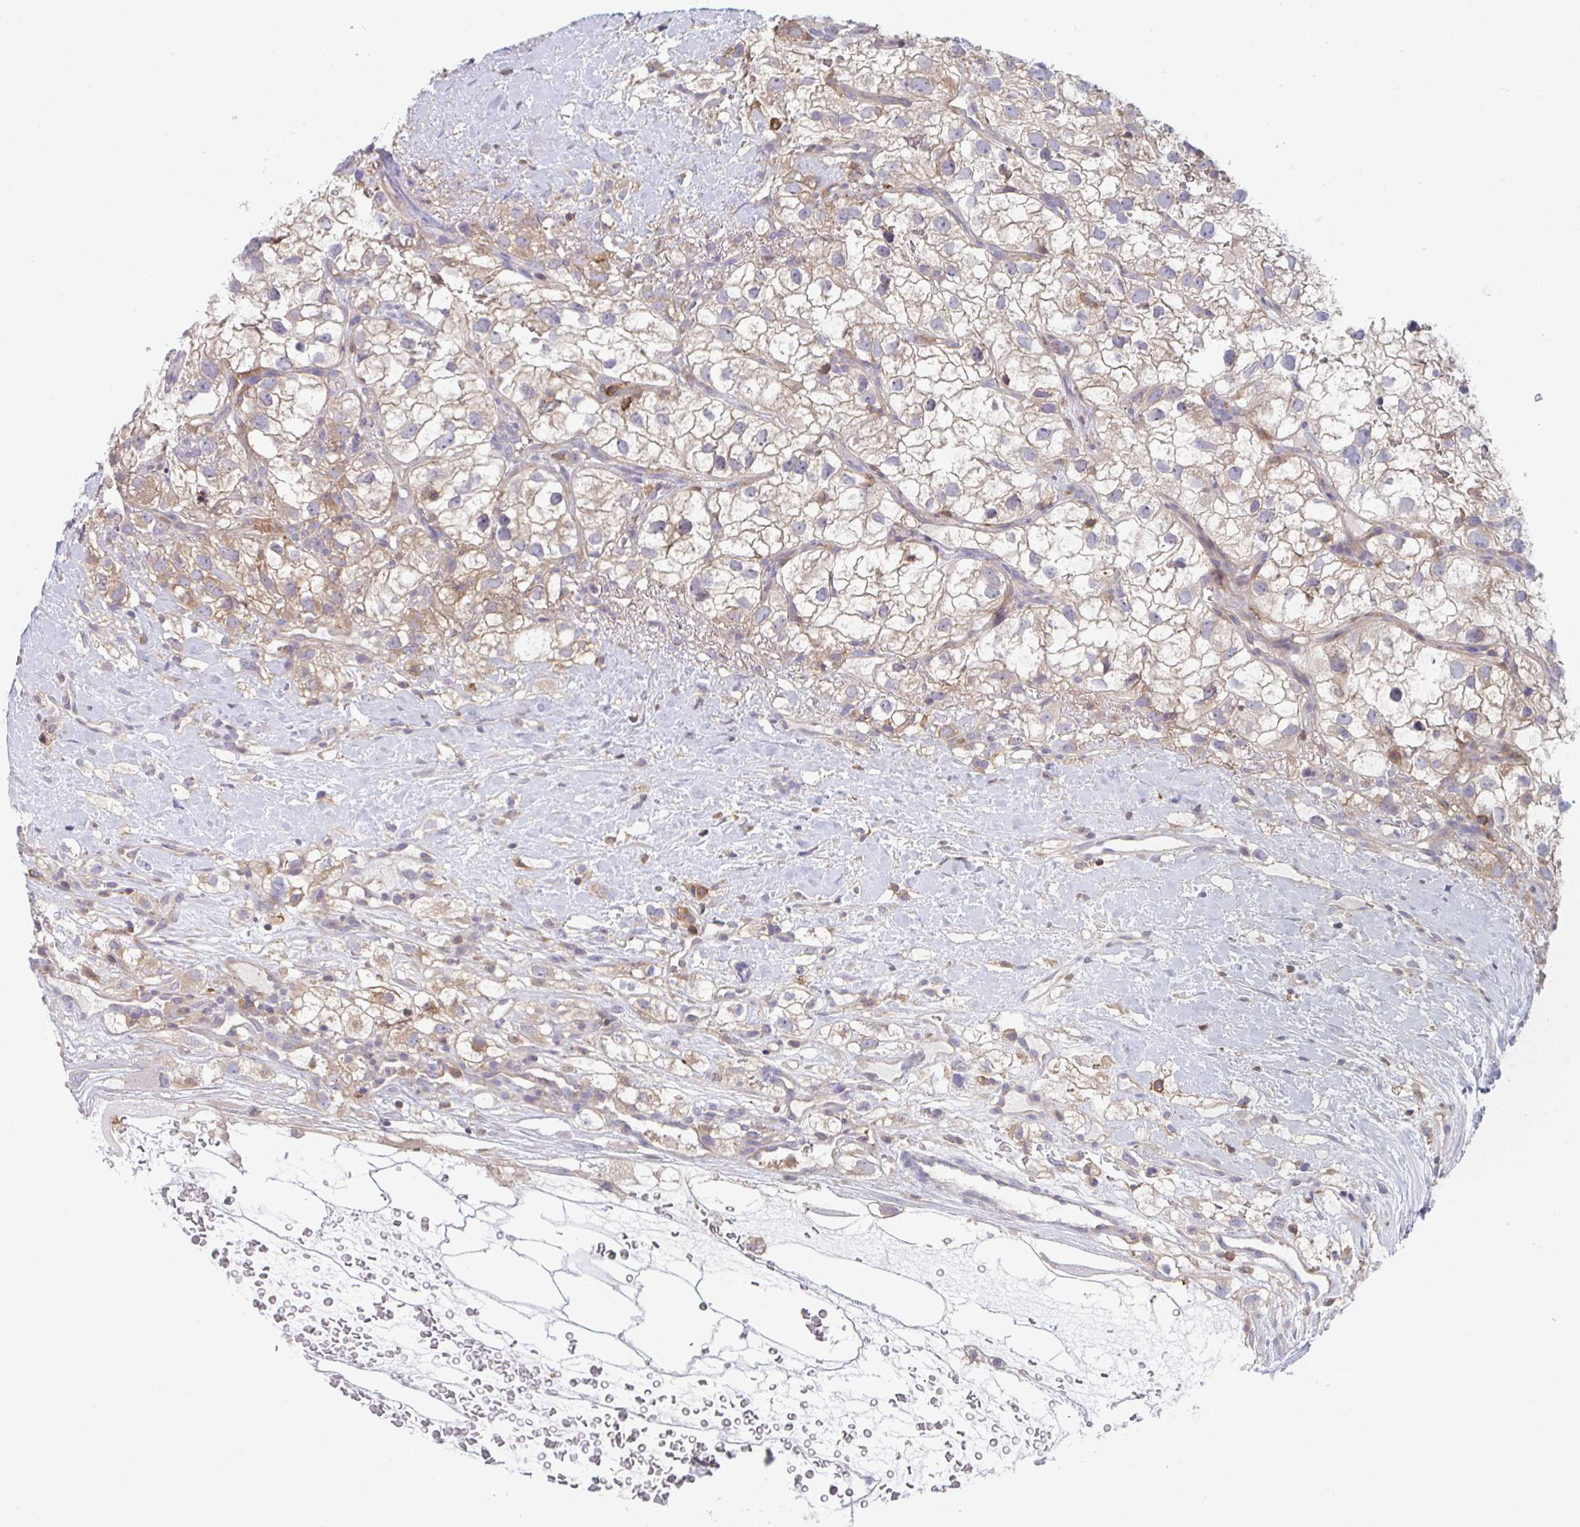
{"staining": {"intensity": "weak", "quantity": ">75%", "location": "cytoplasmic/membranous"}, "tissue": "renal cancer", "cell_type": "Tumor cells", "image_type": "cancer", "snomed": [{"axis": "morphology", "description": "Adenocarcinoma, NOS"}, {"axis": "topography", "description": "Kidney"}], "caption": "Immunohistochemistry (IHC) histopathology image of renal adenocarcinoma stained for a protein (brown), which reveals low levels of weak cytoplasmic/membranous expression in approximately >75% of tumor cells.", "gene": "DISP2", "patient": {"sex": "male", "age": 59}}